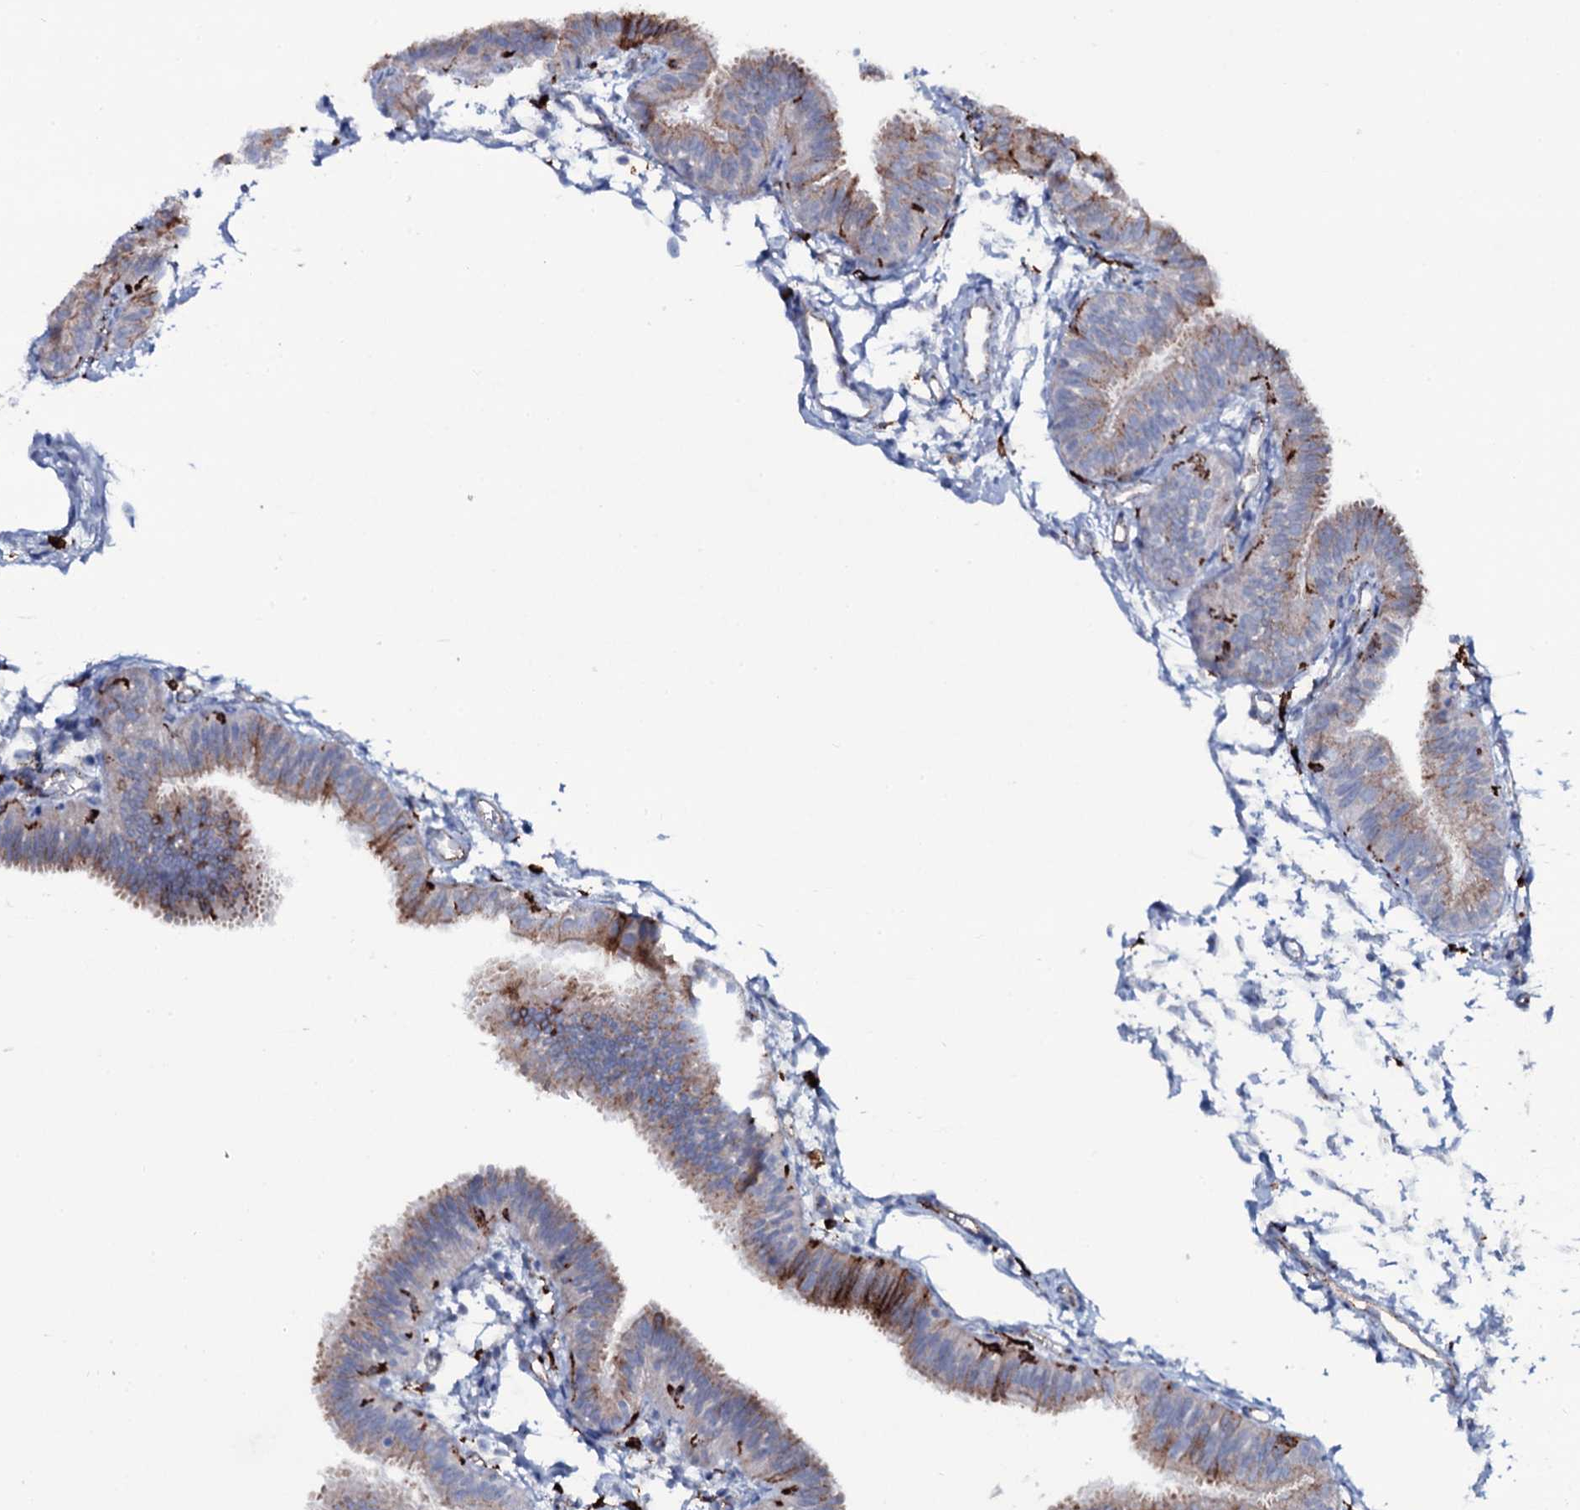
{"staining": {"intensity": "strong", "quantity": "25%-75%", "location": "cytoplasmic/membranous"}, "tissue": "fallopian tube", "cell_type": "Glandular cells", "image_type": "normal", "snomed": [{"axis": "morphology", "description": "Normal tissue, NOS"}, {"axis": "topography", "description": "Fallopian tube"}], "caption": "Immunohistochemical staining of benign human fallopian tube exhibits 25%-75% levels of strong cytoplasmic/membranous protein staining in approximately 25%-75% of glandular cells. (DAB IHC, brown staining for protein, blue staining for nuclei).", "gene": "OSBPL2", "patient": {"sex": "female", "age": 35}}